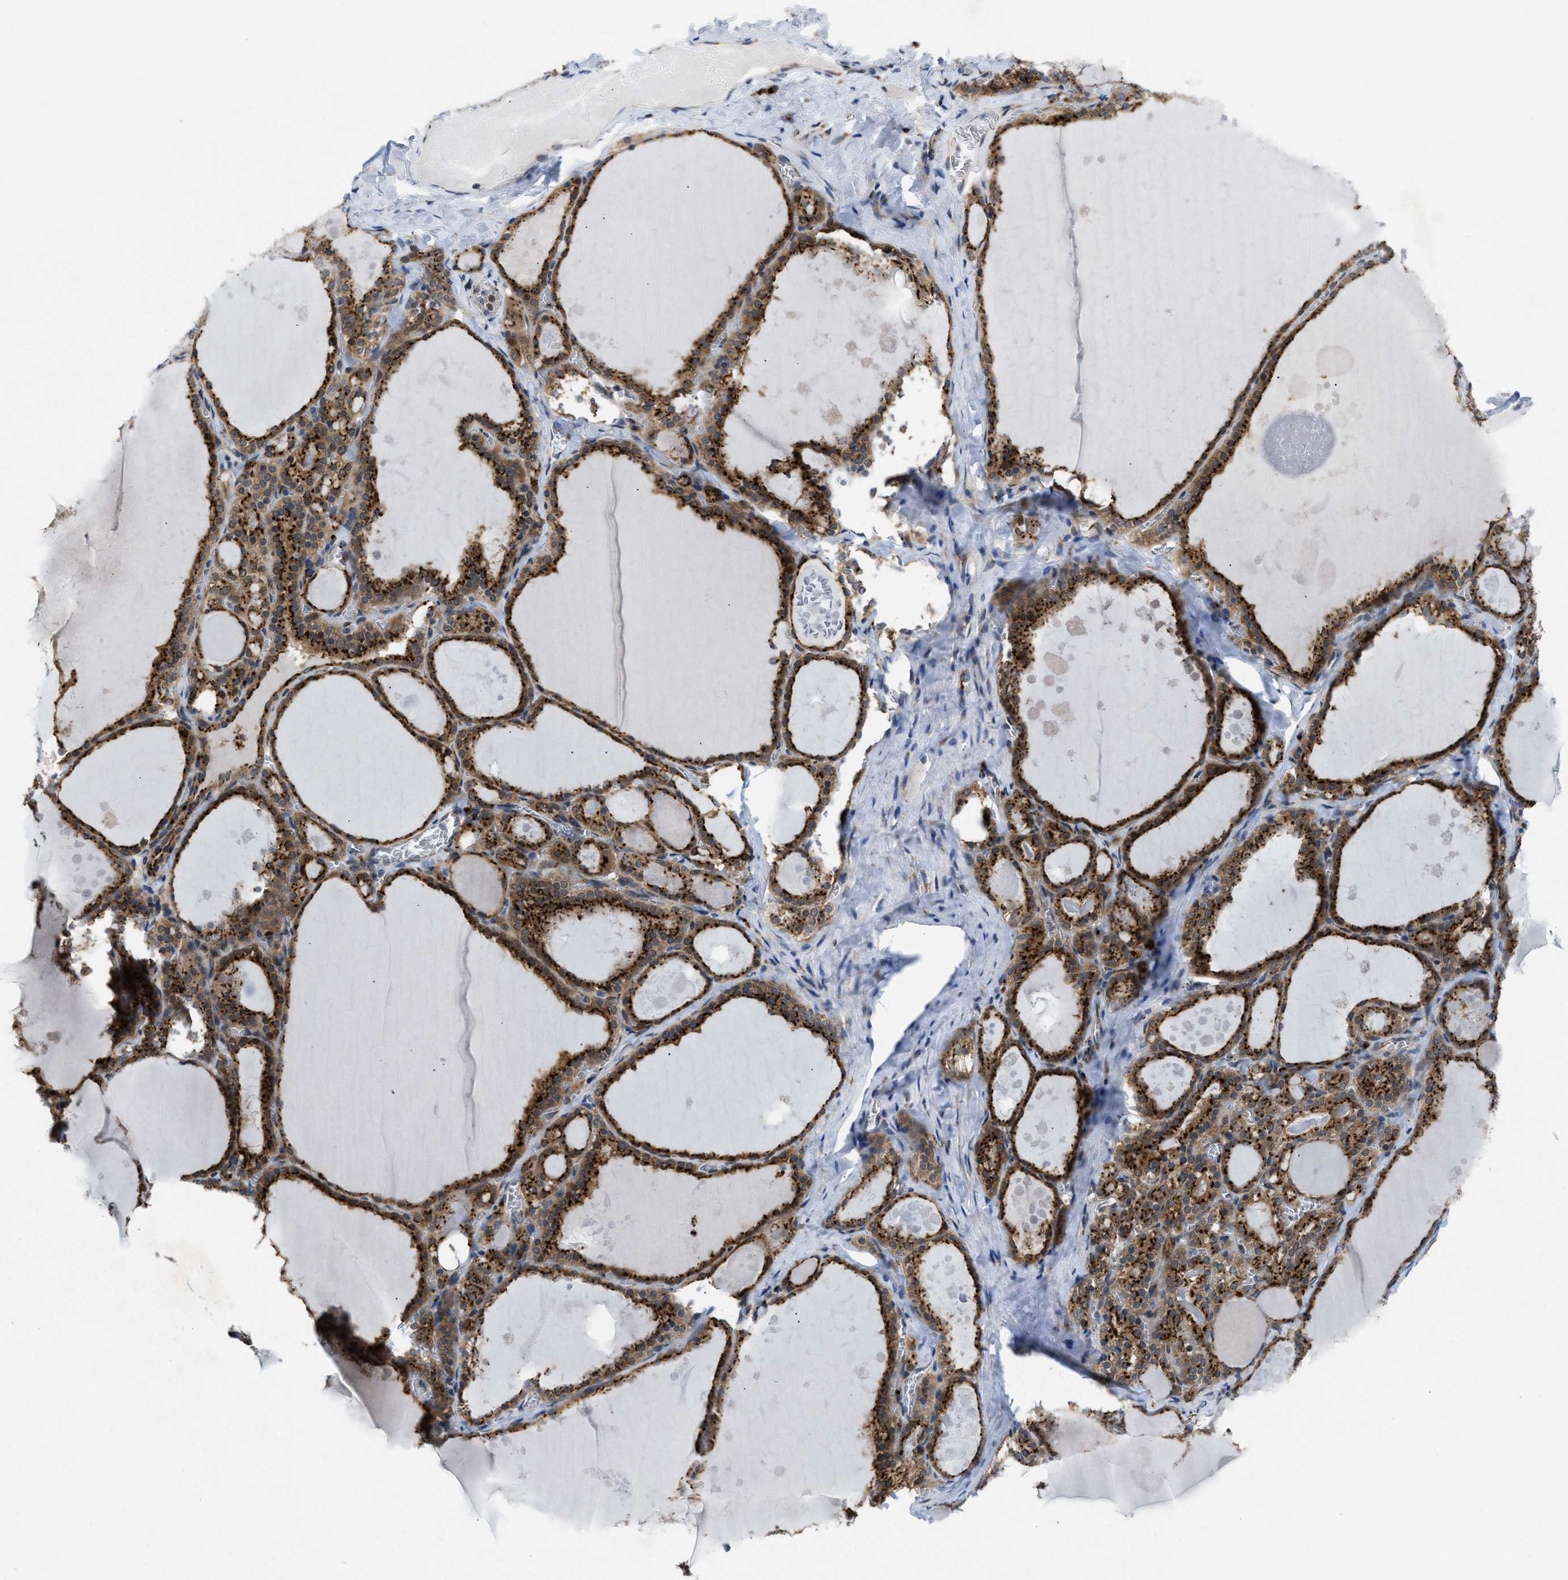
{"staining": {"intensity": "strong", "quantity": ">75%", "location": "cytoplasmic/membranous"}, "tissue": "thyroid gland", "cell_type": "Glandular cells", "image_type": "normal", "snomed": [{"axis": "morphology", "description": "Normal tissue, NOS"}, {"axis": "topography", "description": "Thyroid gland"}], "caption": "Immunohistochemistry (IHC) (DAB) staining of unremarkable thyroid gland reveals strong cytoplasmic/membranous protein expression in approximately >75% of glandular cells. The protein is shown in brown color, while the nuclei are stained blue.", "gene": "SLC38A10", "patient": {"sex": "male", "age": 56}}